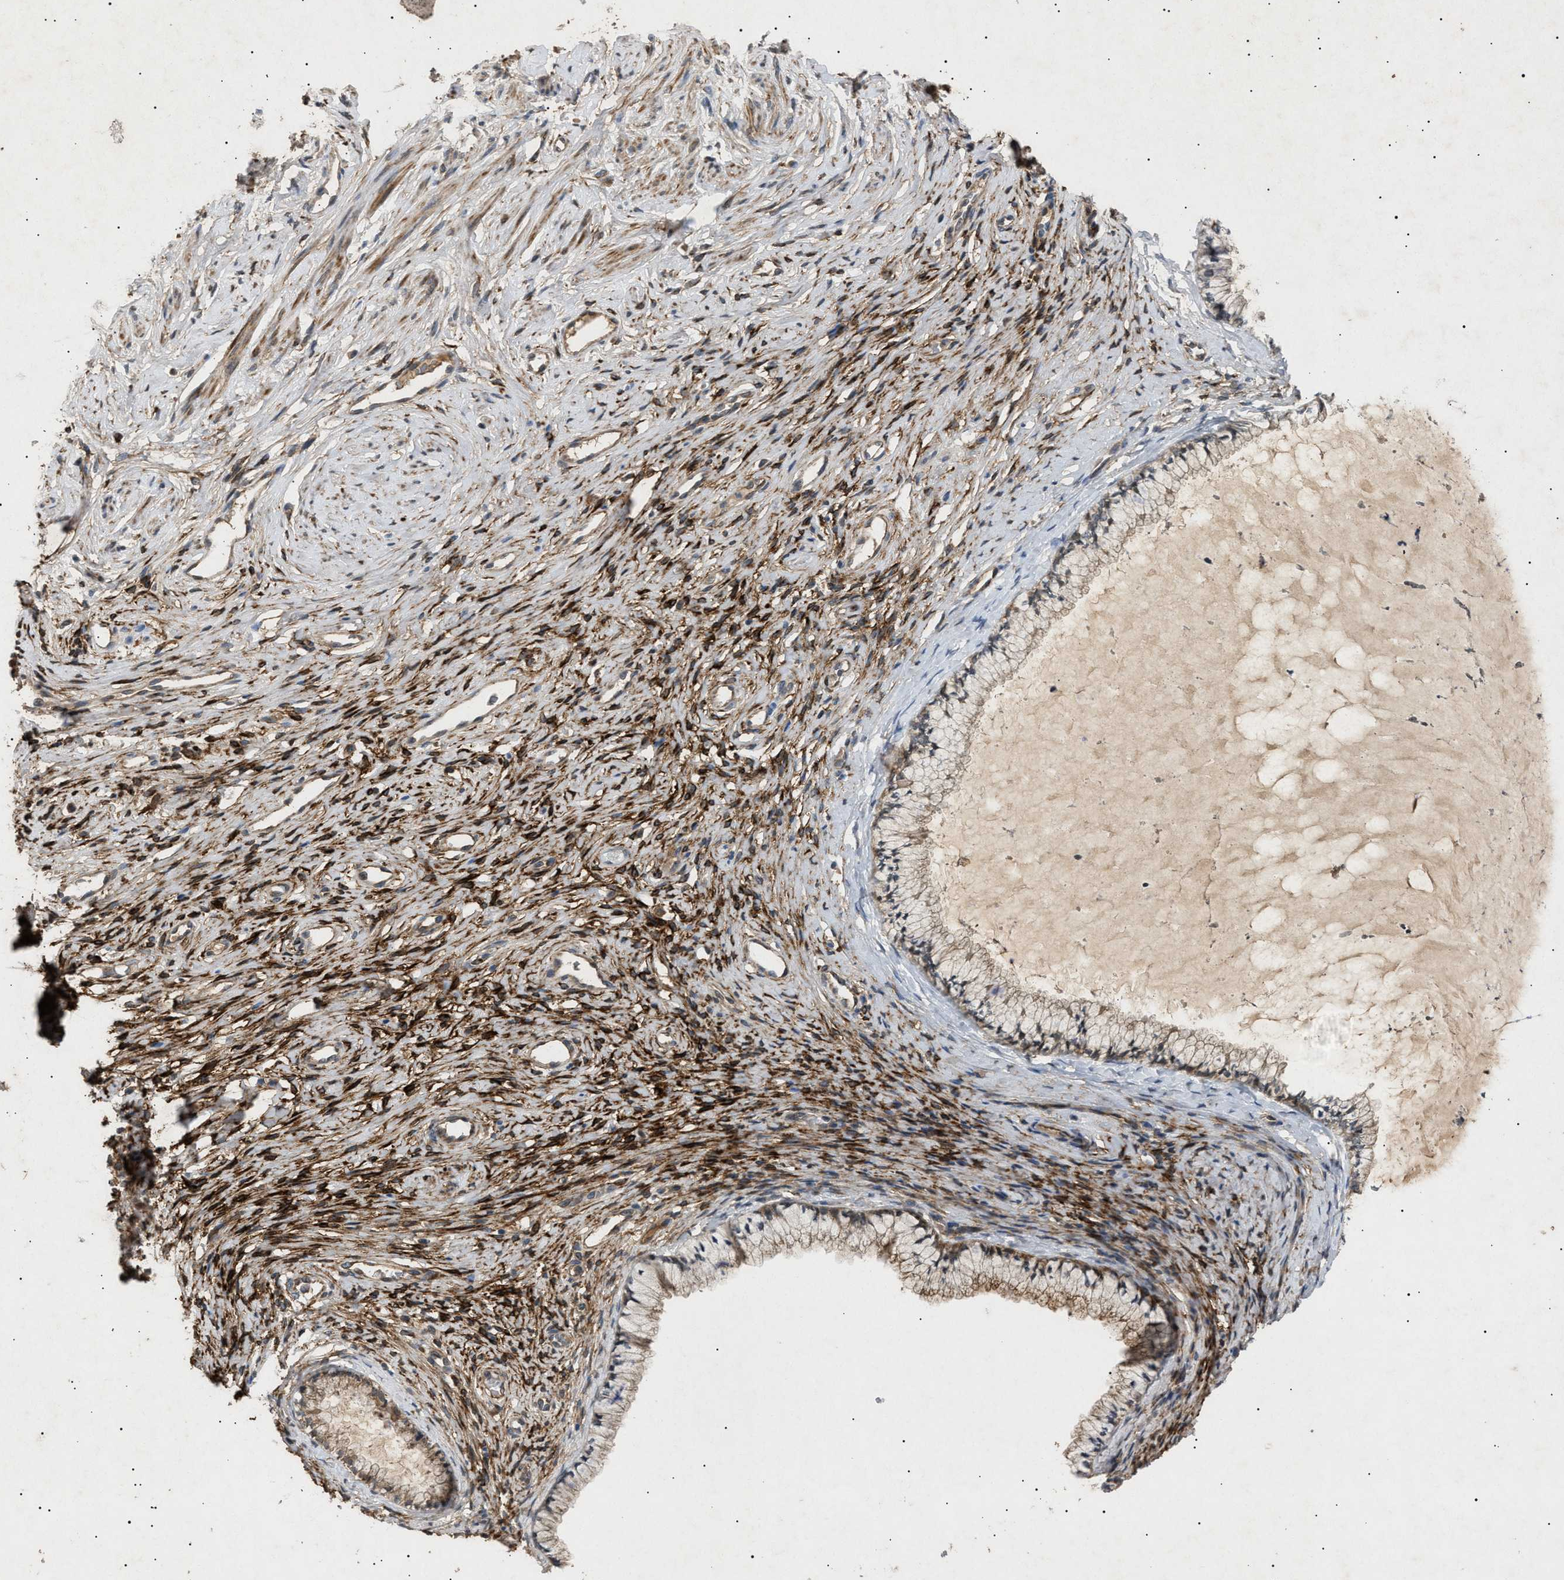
{"staining": {"intensity": "moderate", "quantity": "25%-75%", "location": "cytoplasmic/membranous"}, "tissue": "cervix", "cell_type": "Glandular cells", "image_type": "normal", "snomed": [{"axis": "morphology", "description": "Normal tissue, NOS"}, {"axis": "topography", "description": "Cervix"}], "caption": "High-power microscopy captured an IHC micrograph of benign cervix, revealing moderate cytoplasmic/membranous staining in about 25%-75% of glandular cells.", "gene": "SIRT5", "patient": {"sex": "female", "age": 77}}